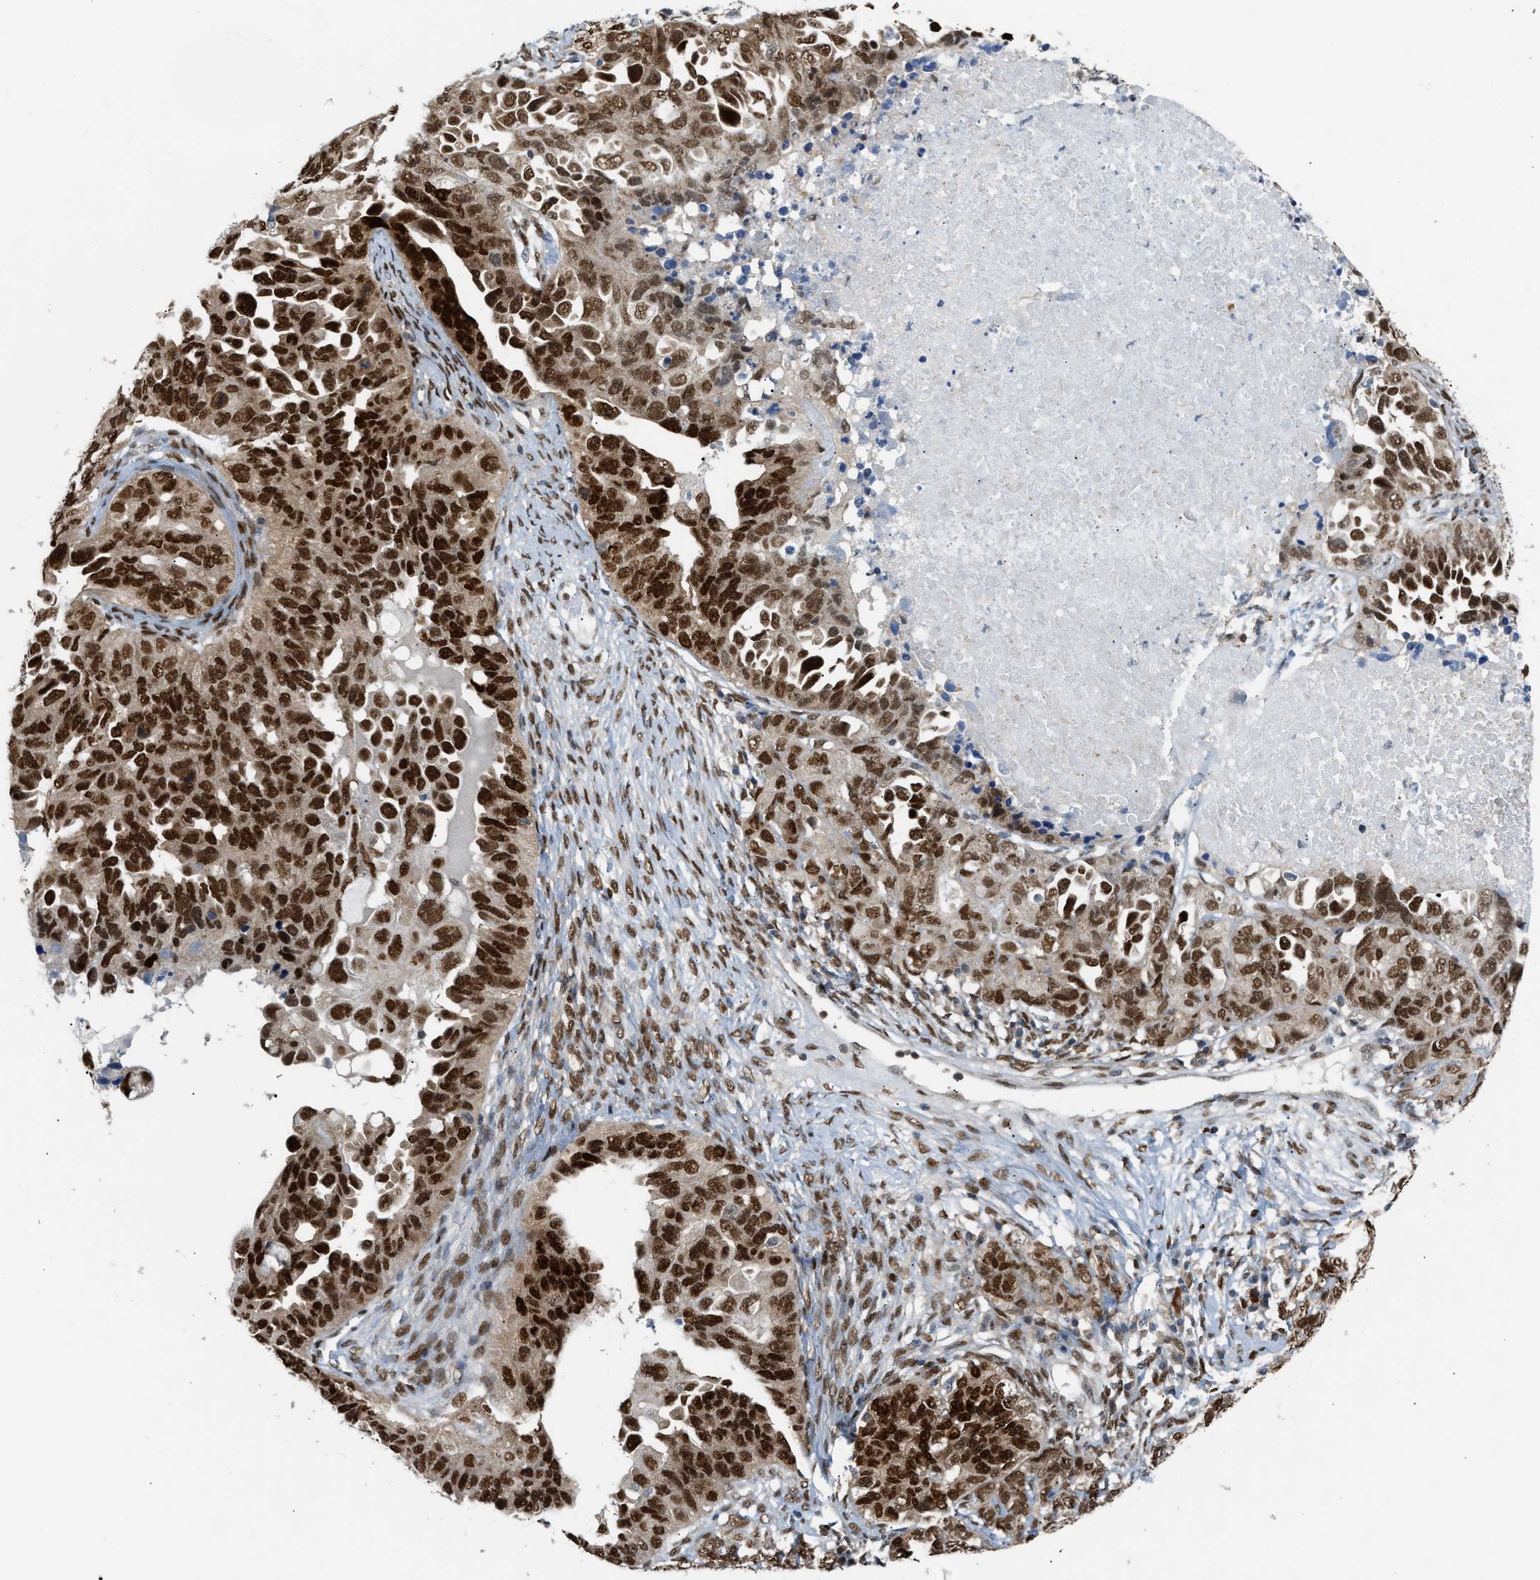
{"staining": {"intensity": "strong", "quantity": ">75%", "location": "nuclear"}, "tissue": "ovarian cancer", "cell_type": "Tumor cells", "image_type": "cancer", "snomed": [{"axis": "morphology", "description": "Cystadenocarcinoma, serous, NOS"}, {"axis": "topography", "description": "Ovary"}], "caption": "Tumor cells reveal high levels of strong nuclear staining in about >75% of cells in serous cystadenocarcinoma (ovarian).", "gene": "SSBP2", "patient": {"sex": "female", "age": 82}}